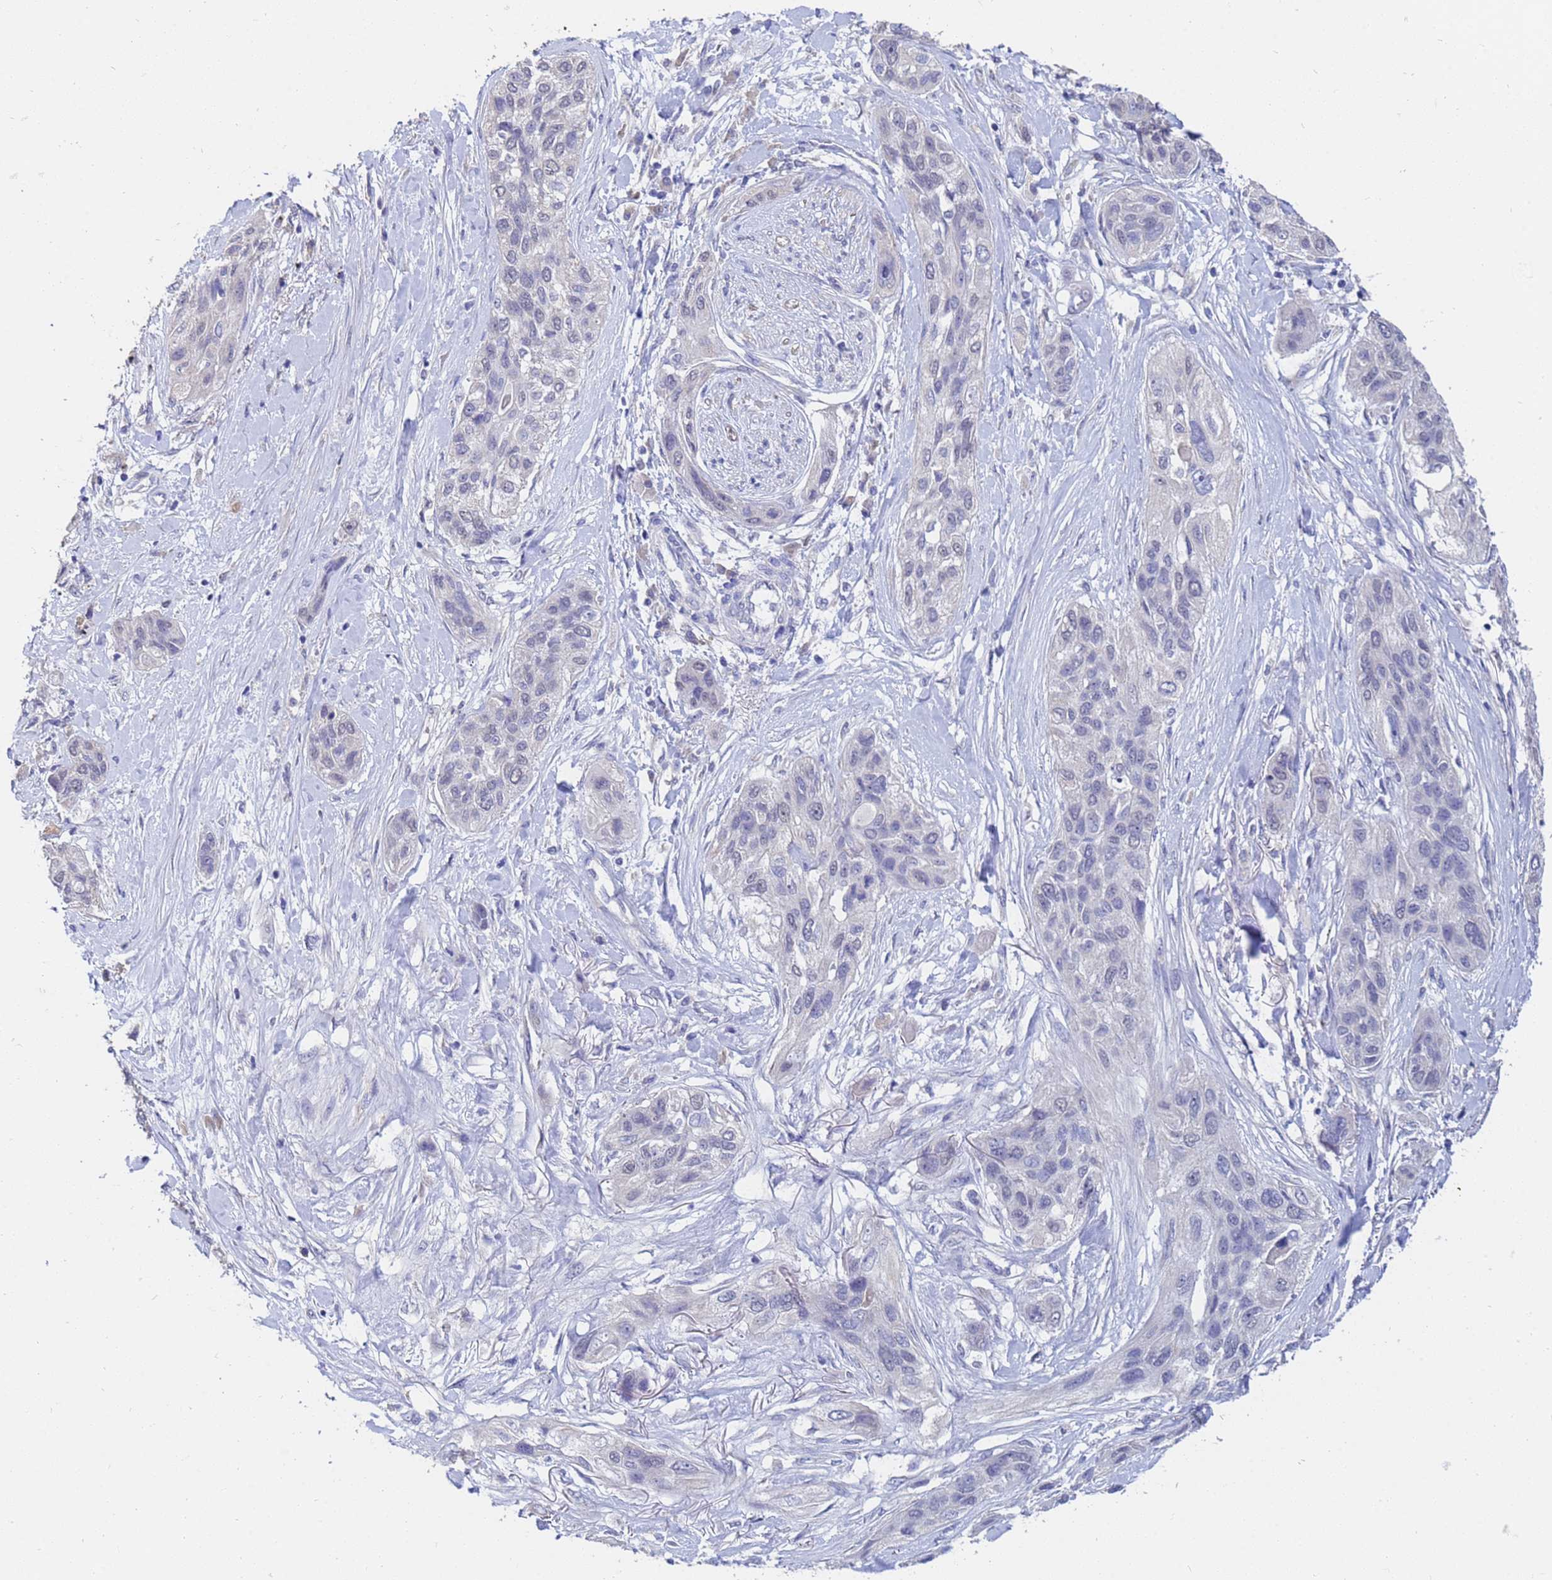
{"staining": {"intensity": "negative", "quantity": "none", "location": "none"}, "tissue": "lung cancer", "cell_type": "Tumor cells", "image_type": "cancer", "snomed": [{"axis": "morphology", "description": "Squamous cell carcinoma, NOS"}, {"axis": "topography", "description": "Lung"}], "caption": "This micrograph is of lung cancer (squamous cell carcinoma) stained with immunohistochemistry to label a protein in brown with the nuclei are counter-stained blue. There is no expression in tumor cells.", "gene": "IHO1", "patient": {"sex": "female", "age": 70}}